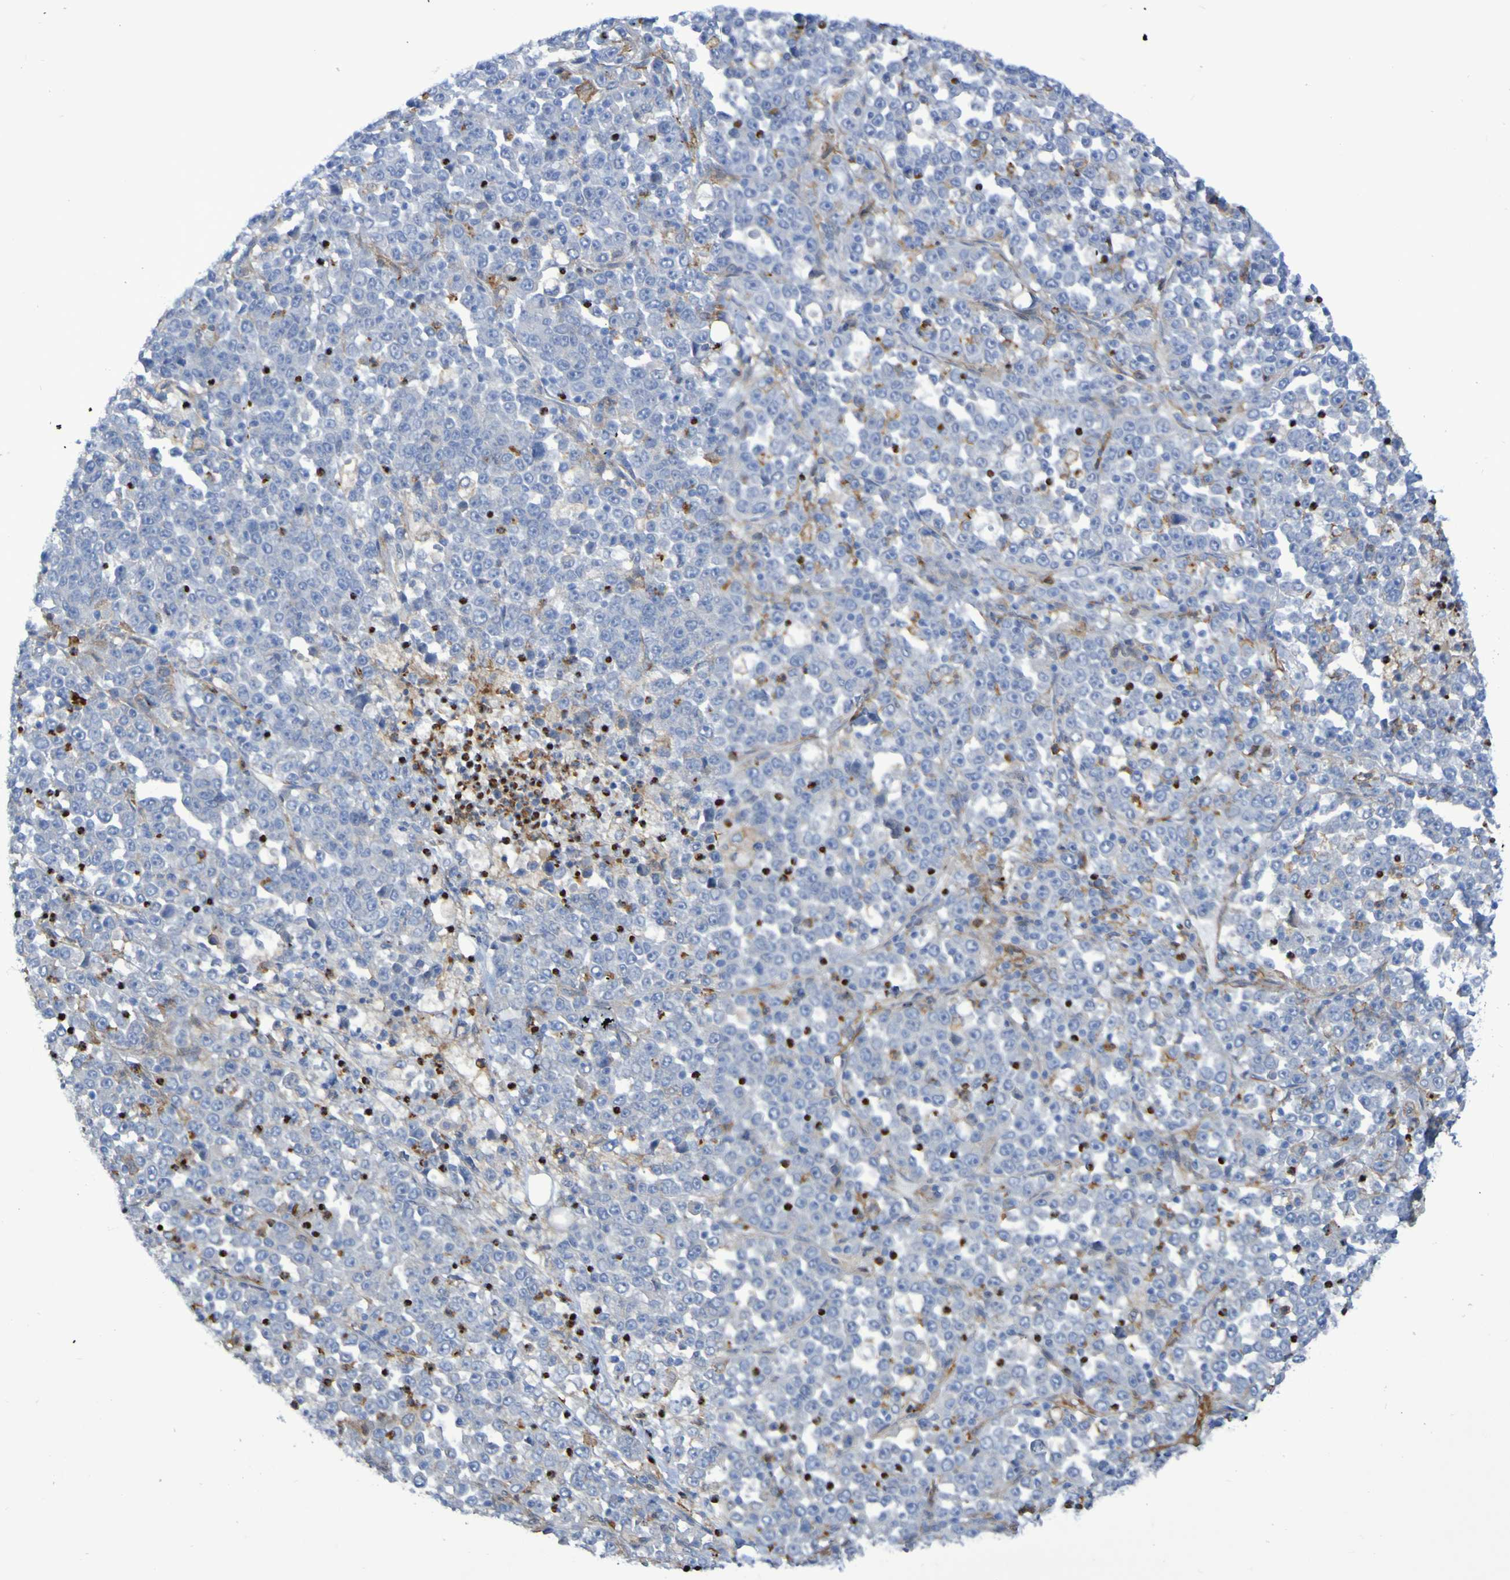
{"staining": {"intensity": "negative", "quantity": "none", "location": "none"}, "tissue": "stomach cancer", "cell_type": "Tumor cells", "image_type": "cancer", "snomed": [{"axis": "morphology", "description": "Normal tissue, NOS"}, {"axis": "morphology", "description": "Adenocarcinoma, NOS"}, {"axis": "topography", "description": "Stomach, upper"}, {"axis": "topography", "description": "Stomach"}], "caption": "DAB (3,3'-diaminobenzidine) immunohistochemical staining of human stomach adenocarcinoma displays no significant positivity in tumor cells.", "gene": "SCRG1", "patient": {"sex": "male", "age": 59}}